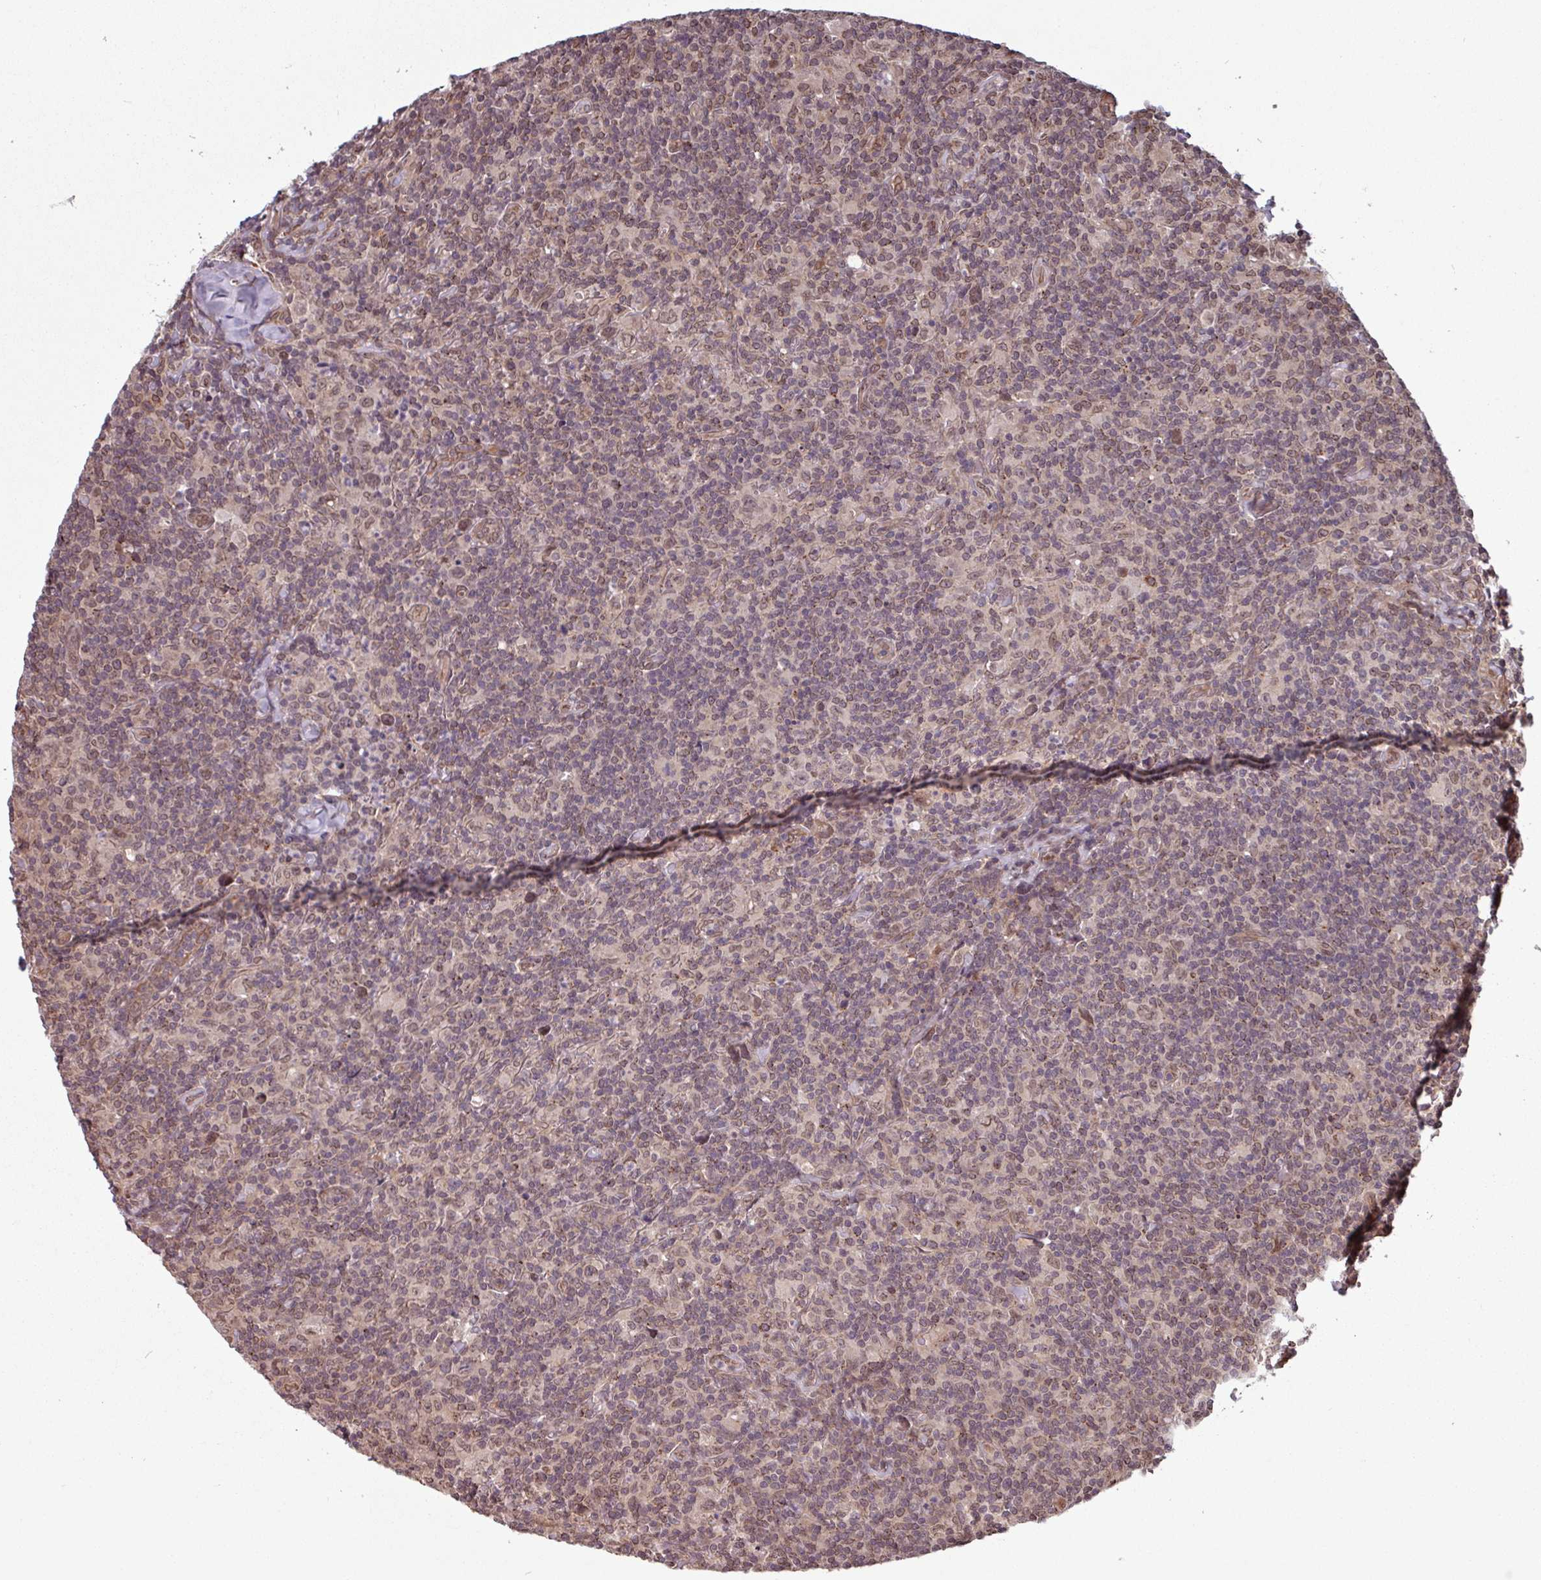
{"staining": {"intensity": "negative", "quantity": "none", "location": "none"}, "tissue": "lymphoma", "cell_type": "Tumor cells", "image_type": "cancer", "snomed": [{"axis": "morphology", "description": "Hodgkin's disease, NOS"}, {"axis": "topography", "description": "Lymph node"}], "caption": "This is a histopathology image of IHC staining of lymphoma, which shows no expression in tumor cells.", "gene": "RBM4B", "patient": {"sex": "female", "age": 18}}